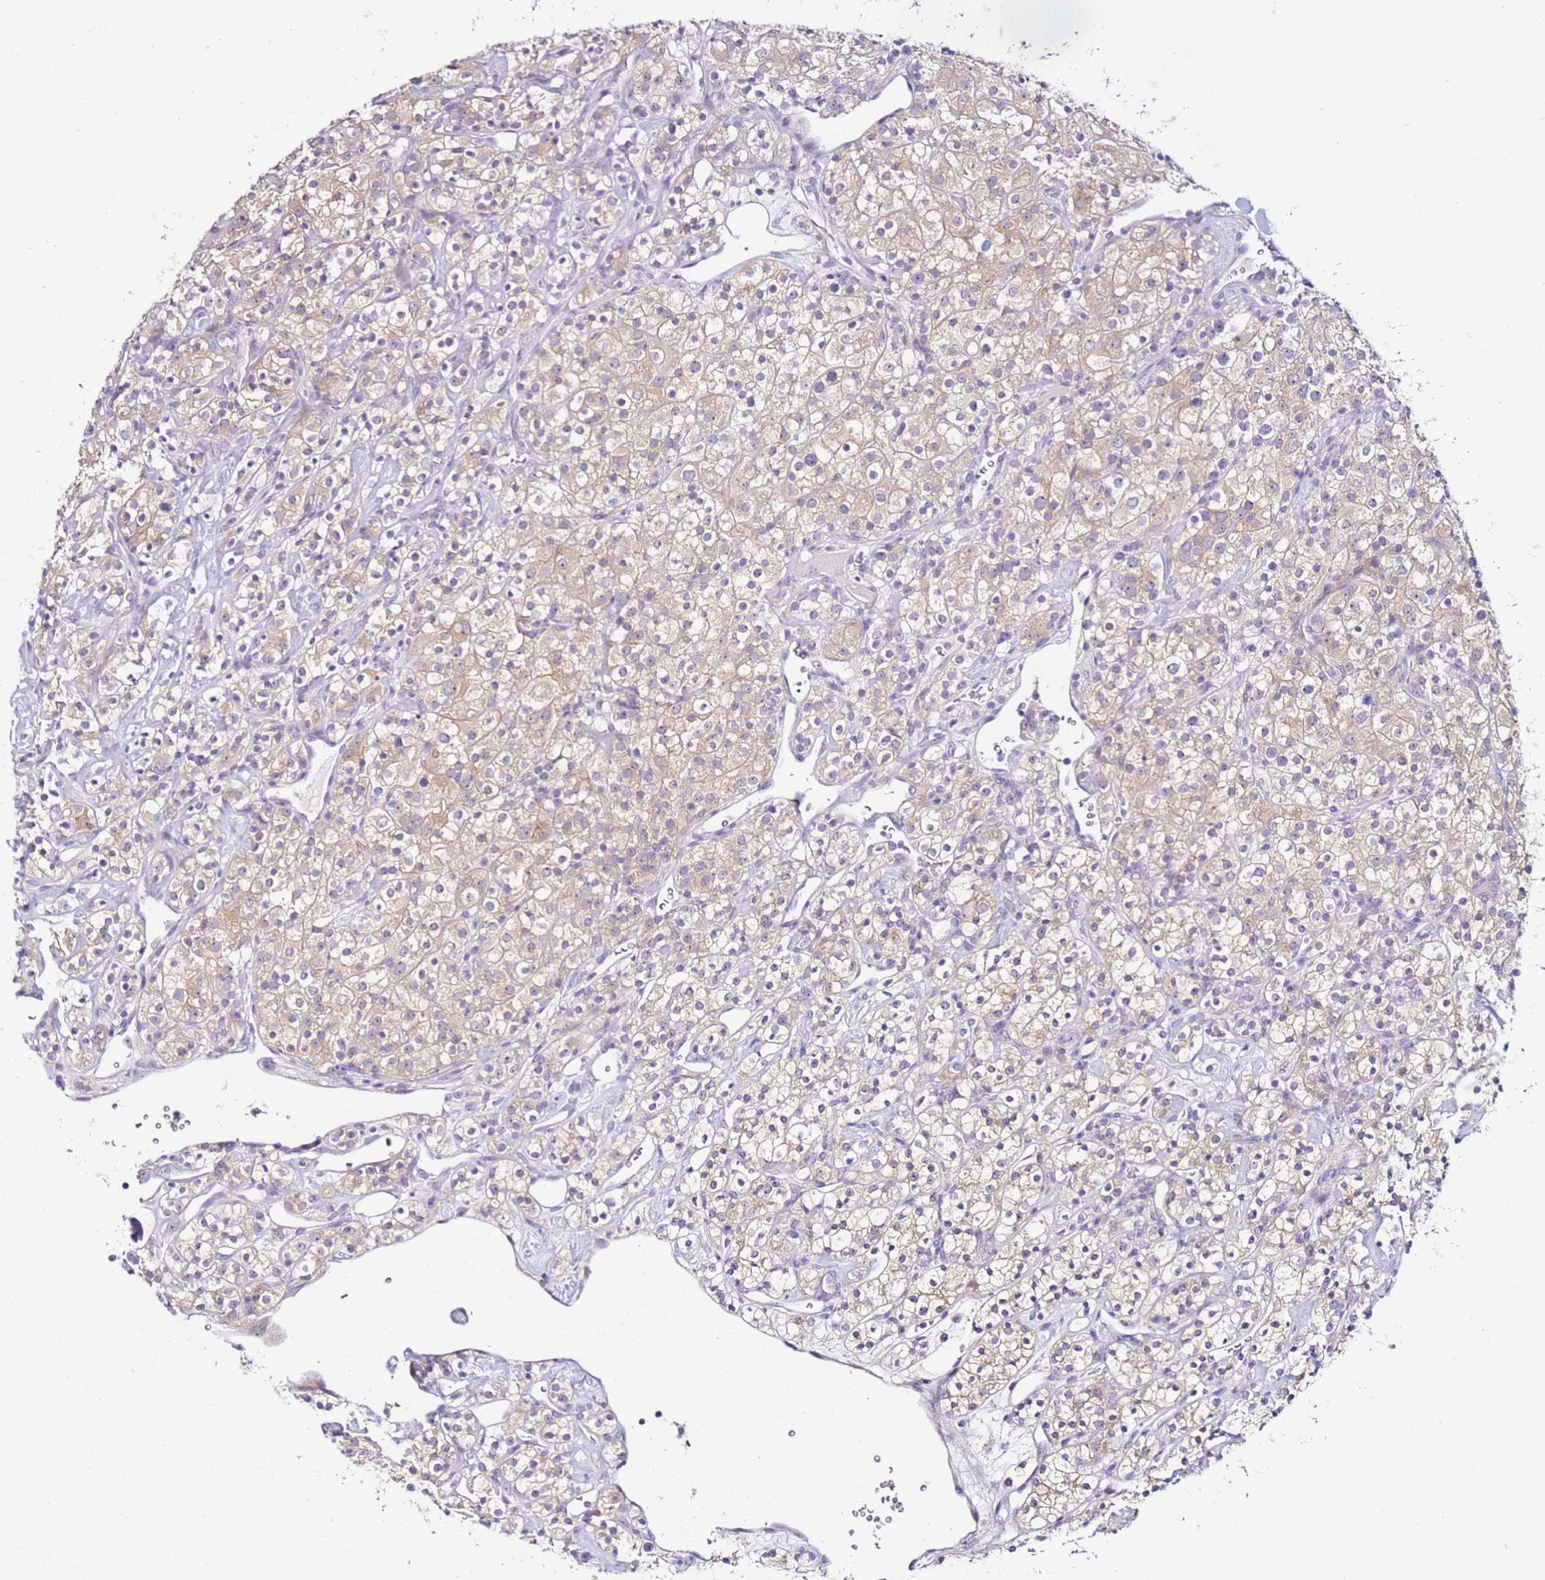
{"staining": {"intensity": "weak", "quantity": "25%-75%", "location": "cytoplasmic/membranous"}, "tissue": "renal cancer", "cell_type": "Tumor cells", "image_type": "cancer", "snomed": [{"axis": "morphology", "description": "Adenocarcinoma, NOS"}, {"axis": "topography", "description": "Kidney"}], "caption": "Approximately 25%-75% of tumor cells in renal adenocarcinoma exhibit weak cytoplasmic/membranous protein expression as visualized by brown immunohistochemical staining.", "gene": "HGD", "patient": {"sex": "male", "age": 77}}